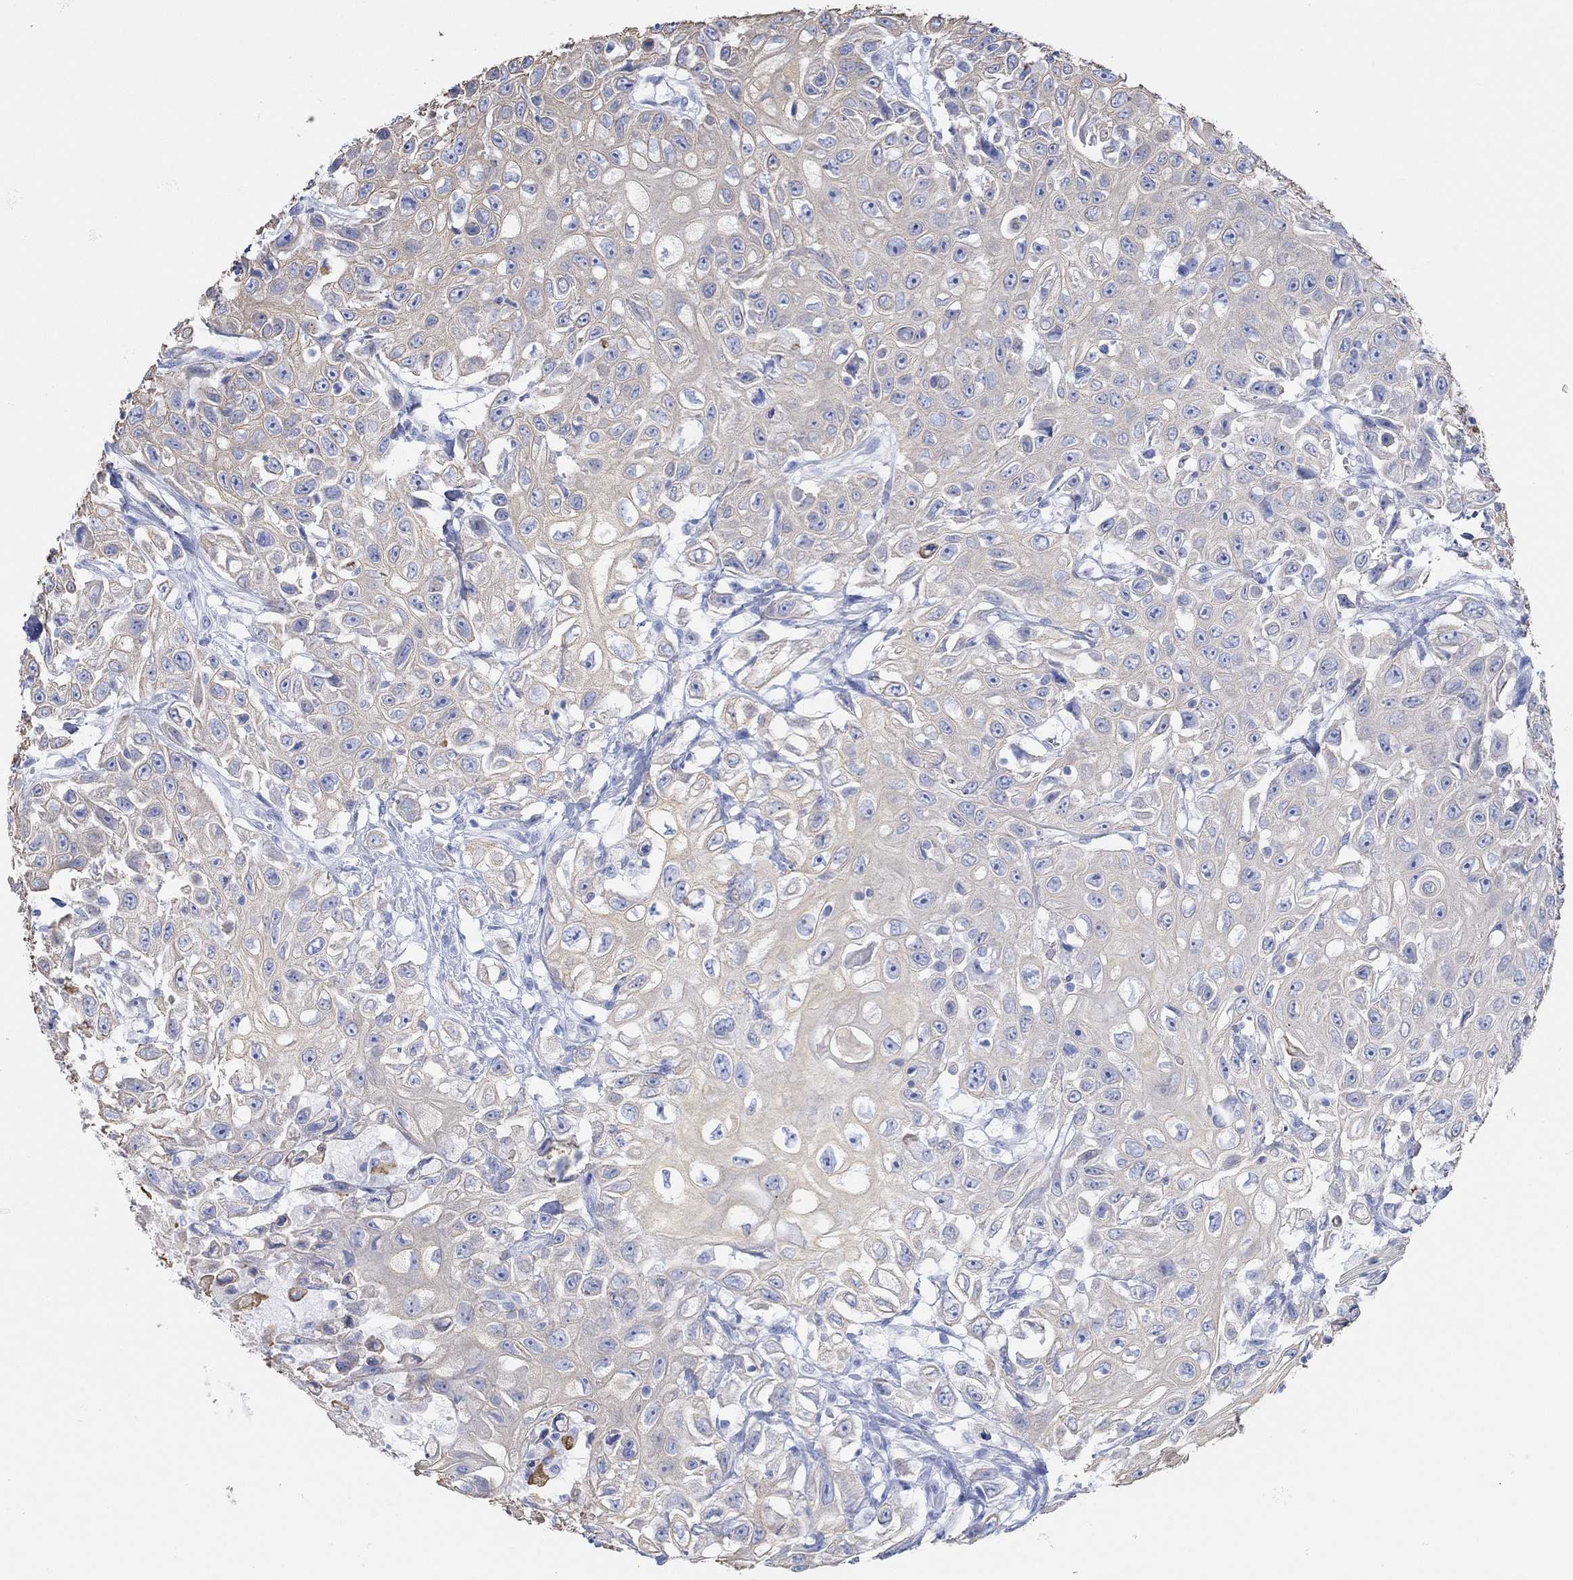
{"staining": {"intensity": "weak", "quantity": "25%-75%", "location": "cytoplasmic/membranous"}, "tissue": "urothelial cancer", "cell_type": "Tumor cells", "image_type": "cancer", "snomed": [{"axis": "morphology", "description": "Urothelial carcinoma, High grade"}, {"axis": "topography", "description": "Urinary bladder"}], "caption": "Immunohistochemistry photomicrograph of human urothelial carcinoma (high-grade) stained for a protein (brown), which shows low levels of weak cytoplasmic/membranous staining in about 25%-75% of tumor cells.", "gene": "AK8", "patient": {"sex": "female", "age": 56}}